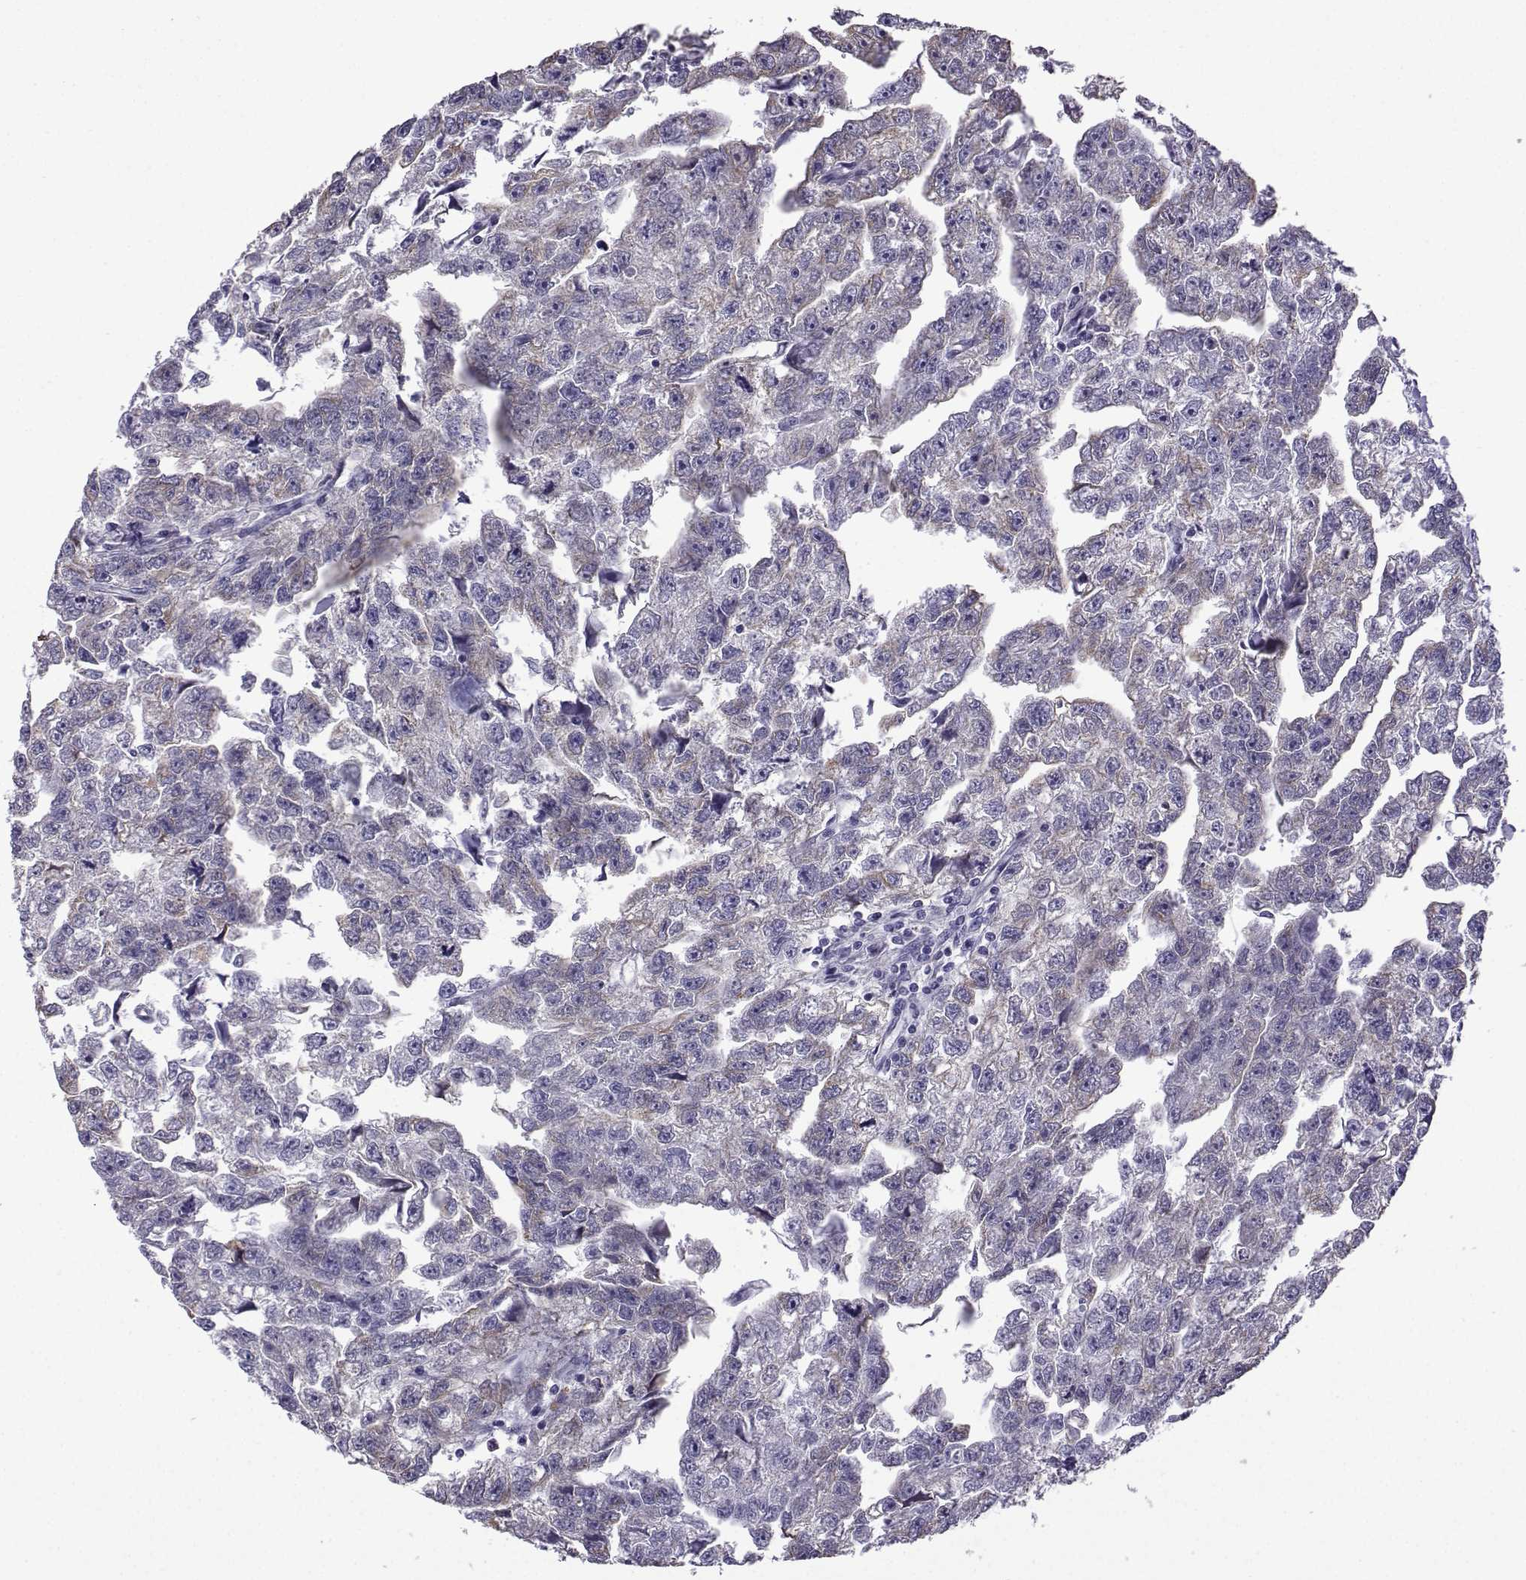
{"staining": {"intensity": "weak", "quantity": "<25%", "location": "cytoplasmic/membranous"}, "tissue": "testis cancer", "cell_type": "Tumor cells", "image_type": "cancer", "snomed": [{"axis": "morphology", "description": "Carcinoma, Embryonal, NOS"}, {"axis": "morphology", "description": "Teratoma, malignant, NOS"}, {"axis": "topography", "description": "Testis"}], "caption": "An immunohistochemistry (IHC) image of testis teratoma (malignant) is shown. There is no staining in tumor cells of testis teratoma (malignant).", "gene": "MRGBP", "patient": {"sex": "male", "age": 44}}